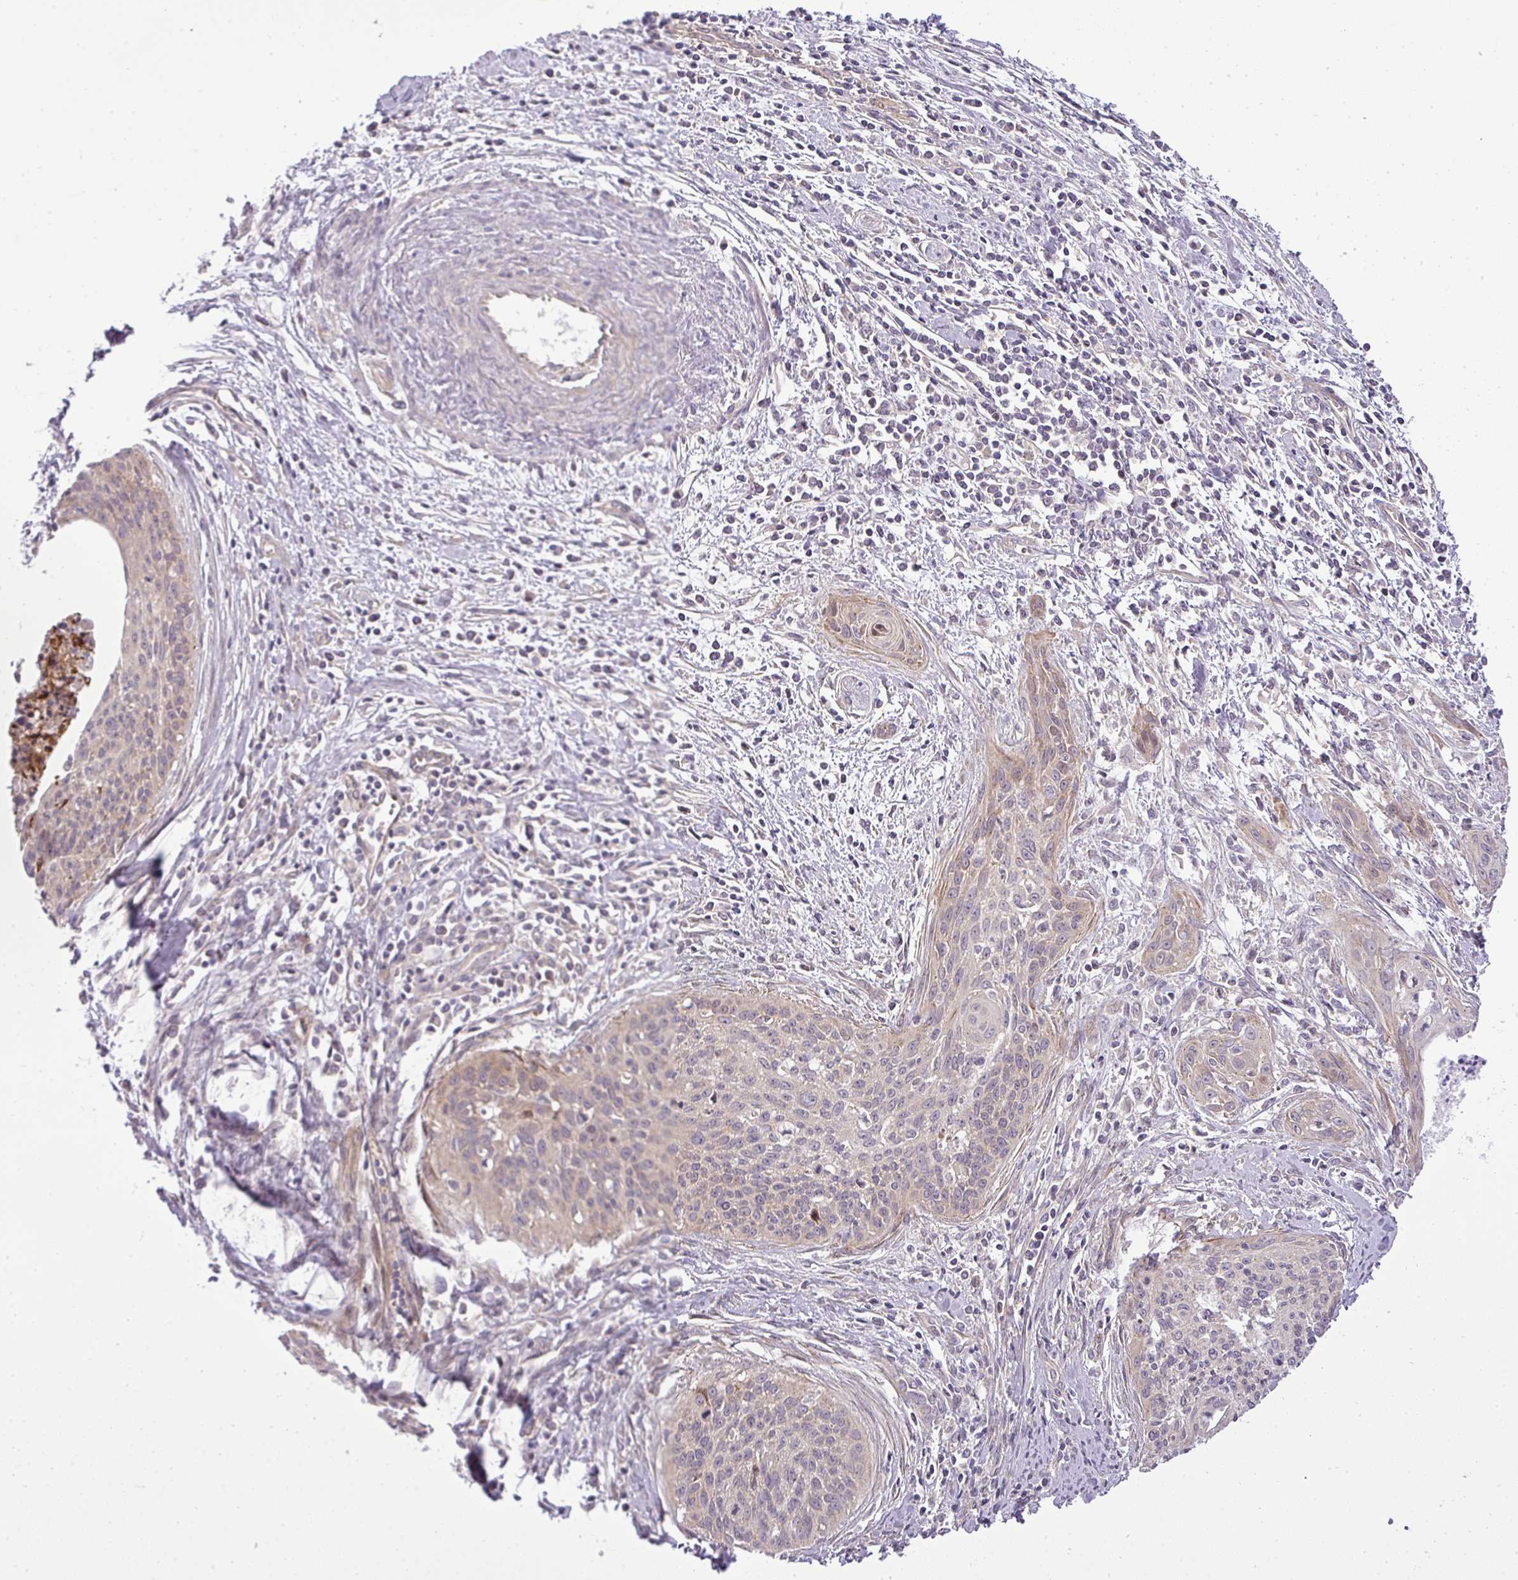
{"staining": {"intensity": "weak", "quantity": "<25%", "location": "cytoplasmic/membranous"}, "tissue": "cervical cancer", "cell_type": "Tumor cells", "image_type": "cancer", "snomed": [{"axis": "morphology", "description": "Squamous cell carcinoma, NOS"}, {"axis": "topography", "description": "Cervix"}], "caption": "Micrograph shows no significant protein expression in tumor cells of cervical cancer (squamous cell carcinoma).", "gene": "ZDHHC1", "patient": {"sex": "female", "age": 55}}